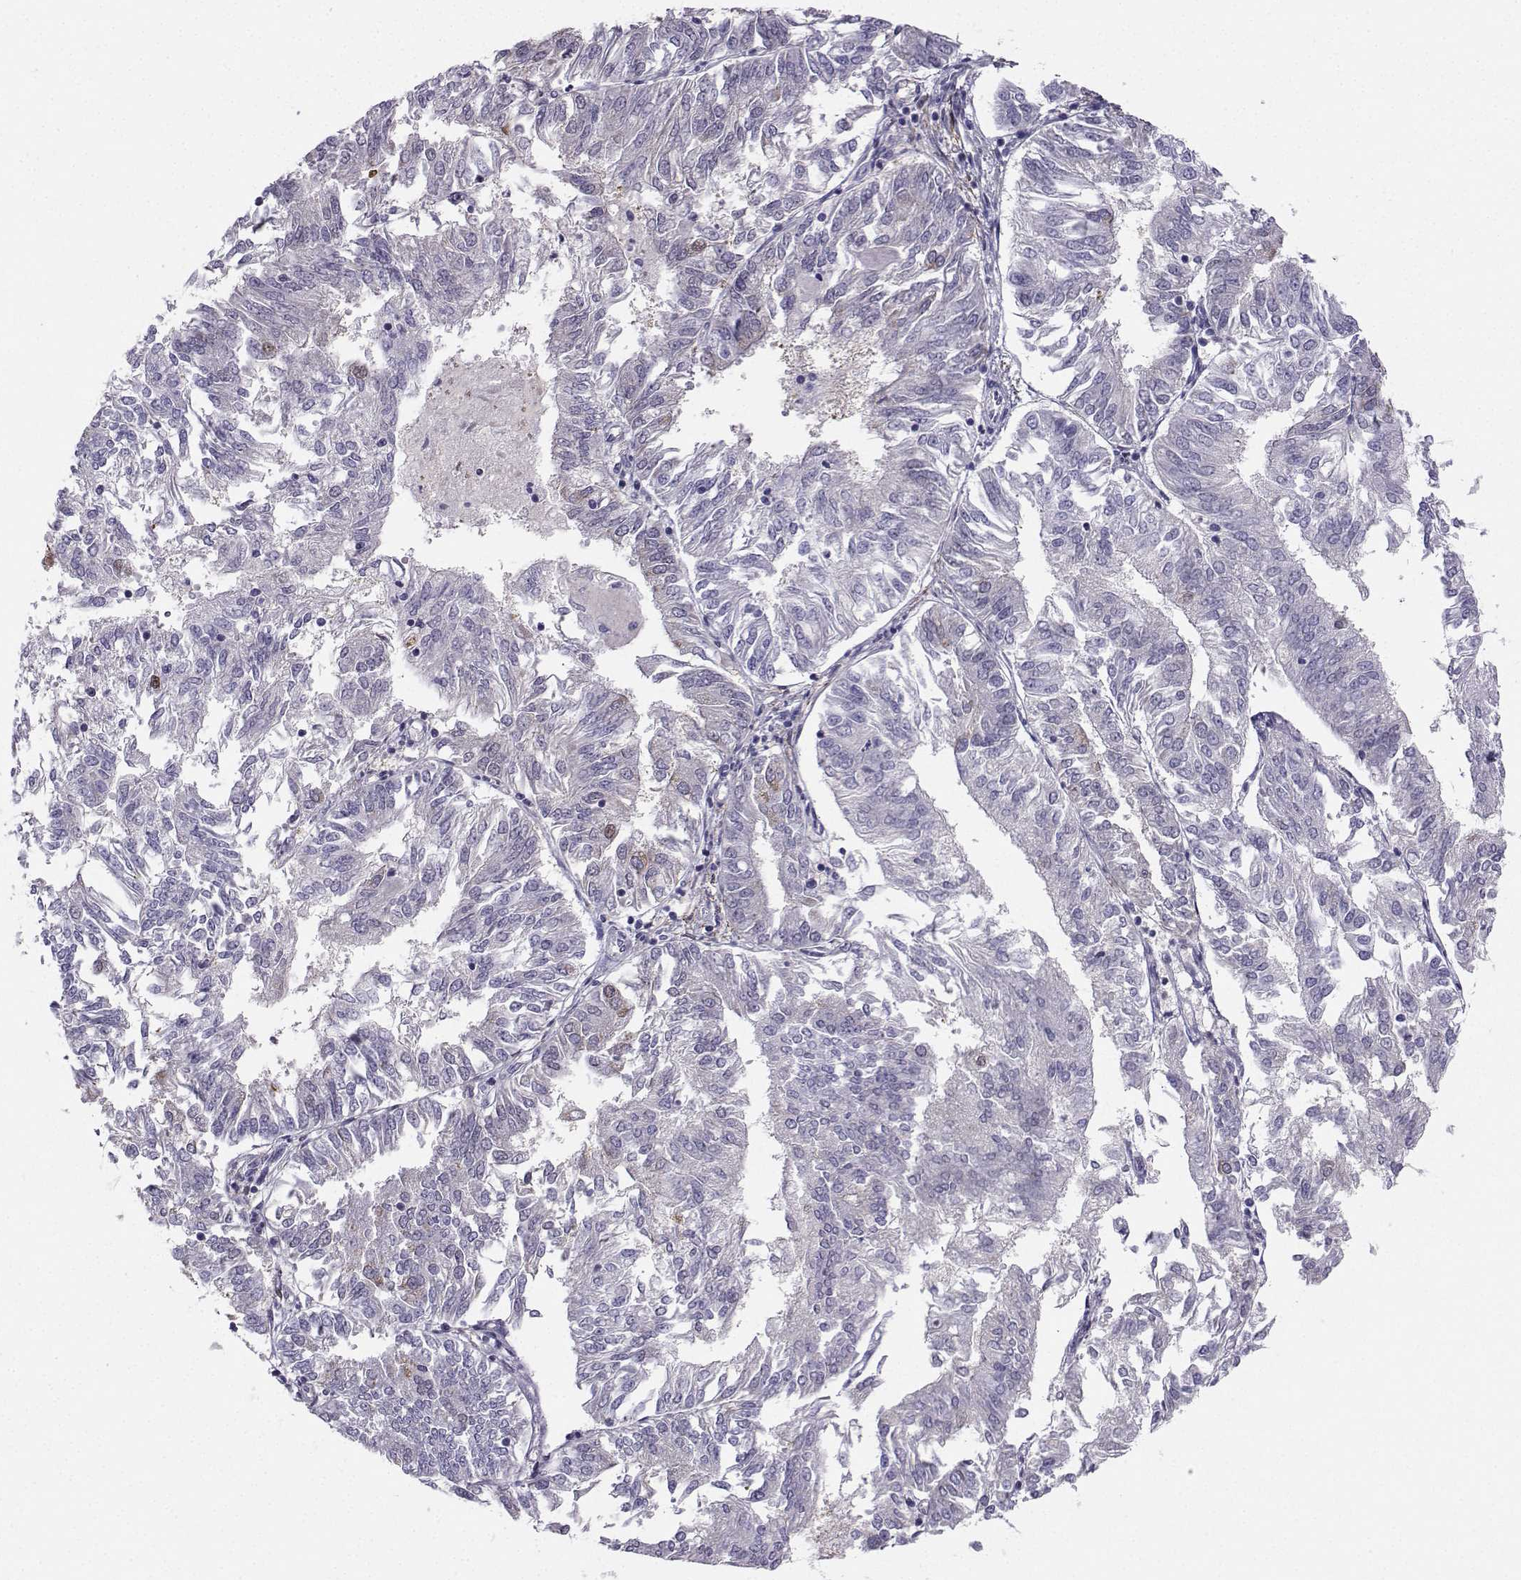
{"staining": {"intensity": "negative", "quantity": "none", "location": "none"}, "tissue": "endometrial cancer", "cell_type": "Tumor cells", "image_type": "cancer", "snomed": [{"axis": "morphology", "description": "Adenocarcinoma, NOS"}, {"axis": "topography", "description": "Endometrium"}], "caption": "Tumor cells show no significant protein expression in endometrial cancer (adenocarcinoma).", "gene": "DCLK3", "patient": {"sex": "female", "age": 58}}